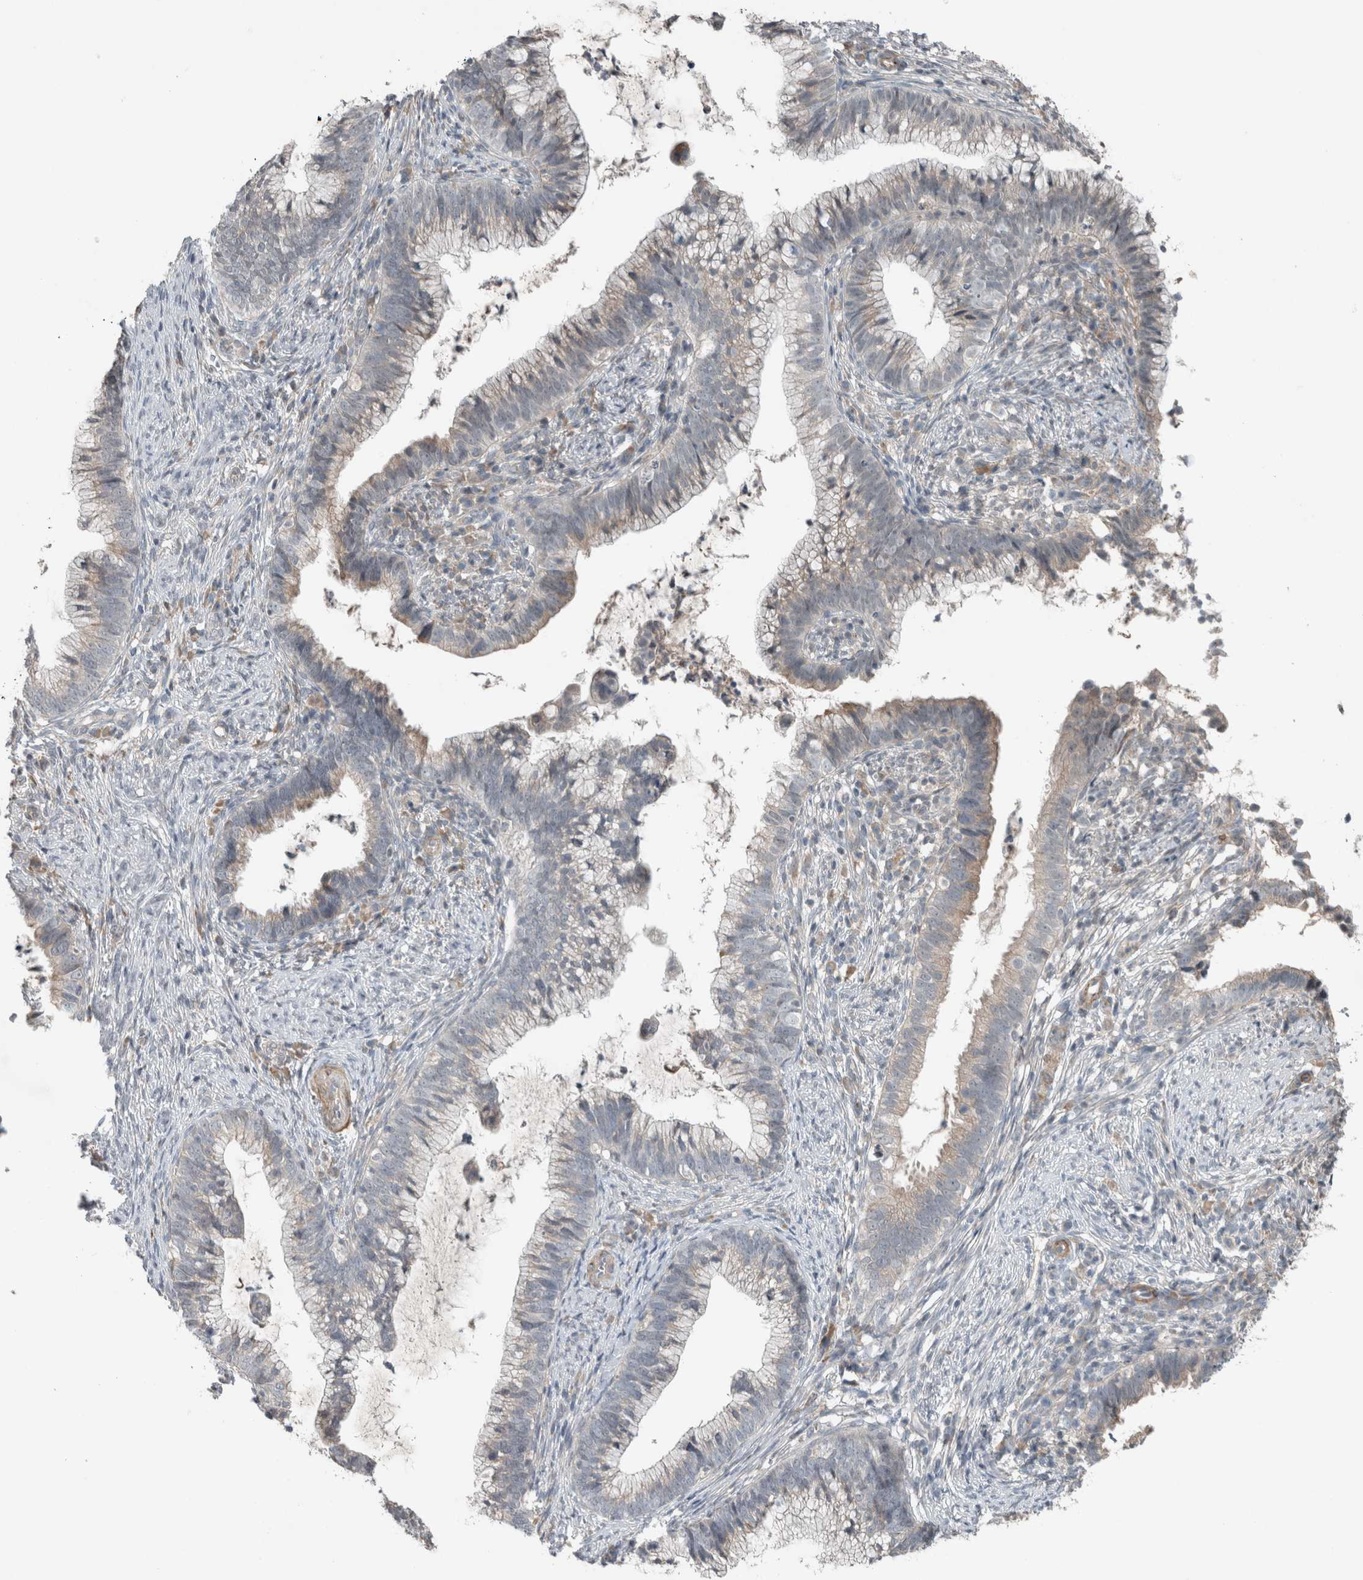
{"staining": {"intensity": "weak", "quantity": "<25%", "location": "cytoplasmic/membranous"}, "tissue": "cervical cancer", "cell_type": "Tumor cells", "image_type": "cancer", "snomed": [{"axis": "morphology", "description": "Adenocarcinoma, NOS"}, {"axis": "topography", "description": "Cervix"}], "caption": "Immunohistochemistry of human adenocarcinoma (cervical) shows no expression in tumor cells. The staining was performed using DAB to visualize the protein expression in brown, while the nuclei were stained in blue with hematoxylin (Magnification: 20x).", "gene": "JADE2", "patient": {"sex": "female", "age": 36}}